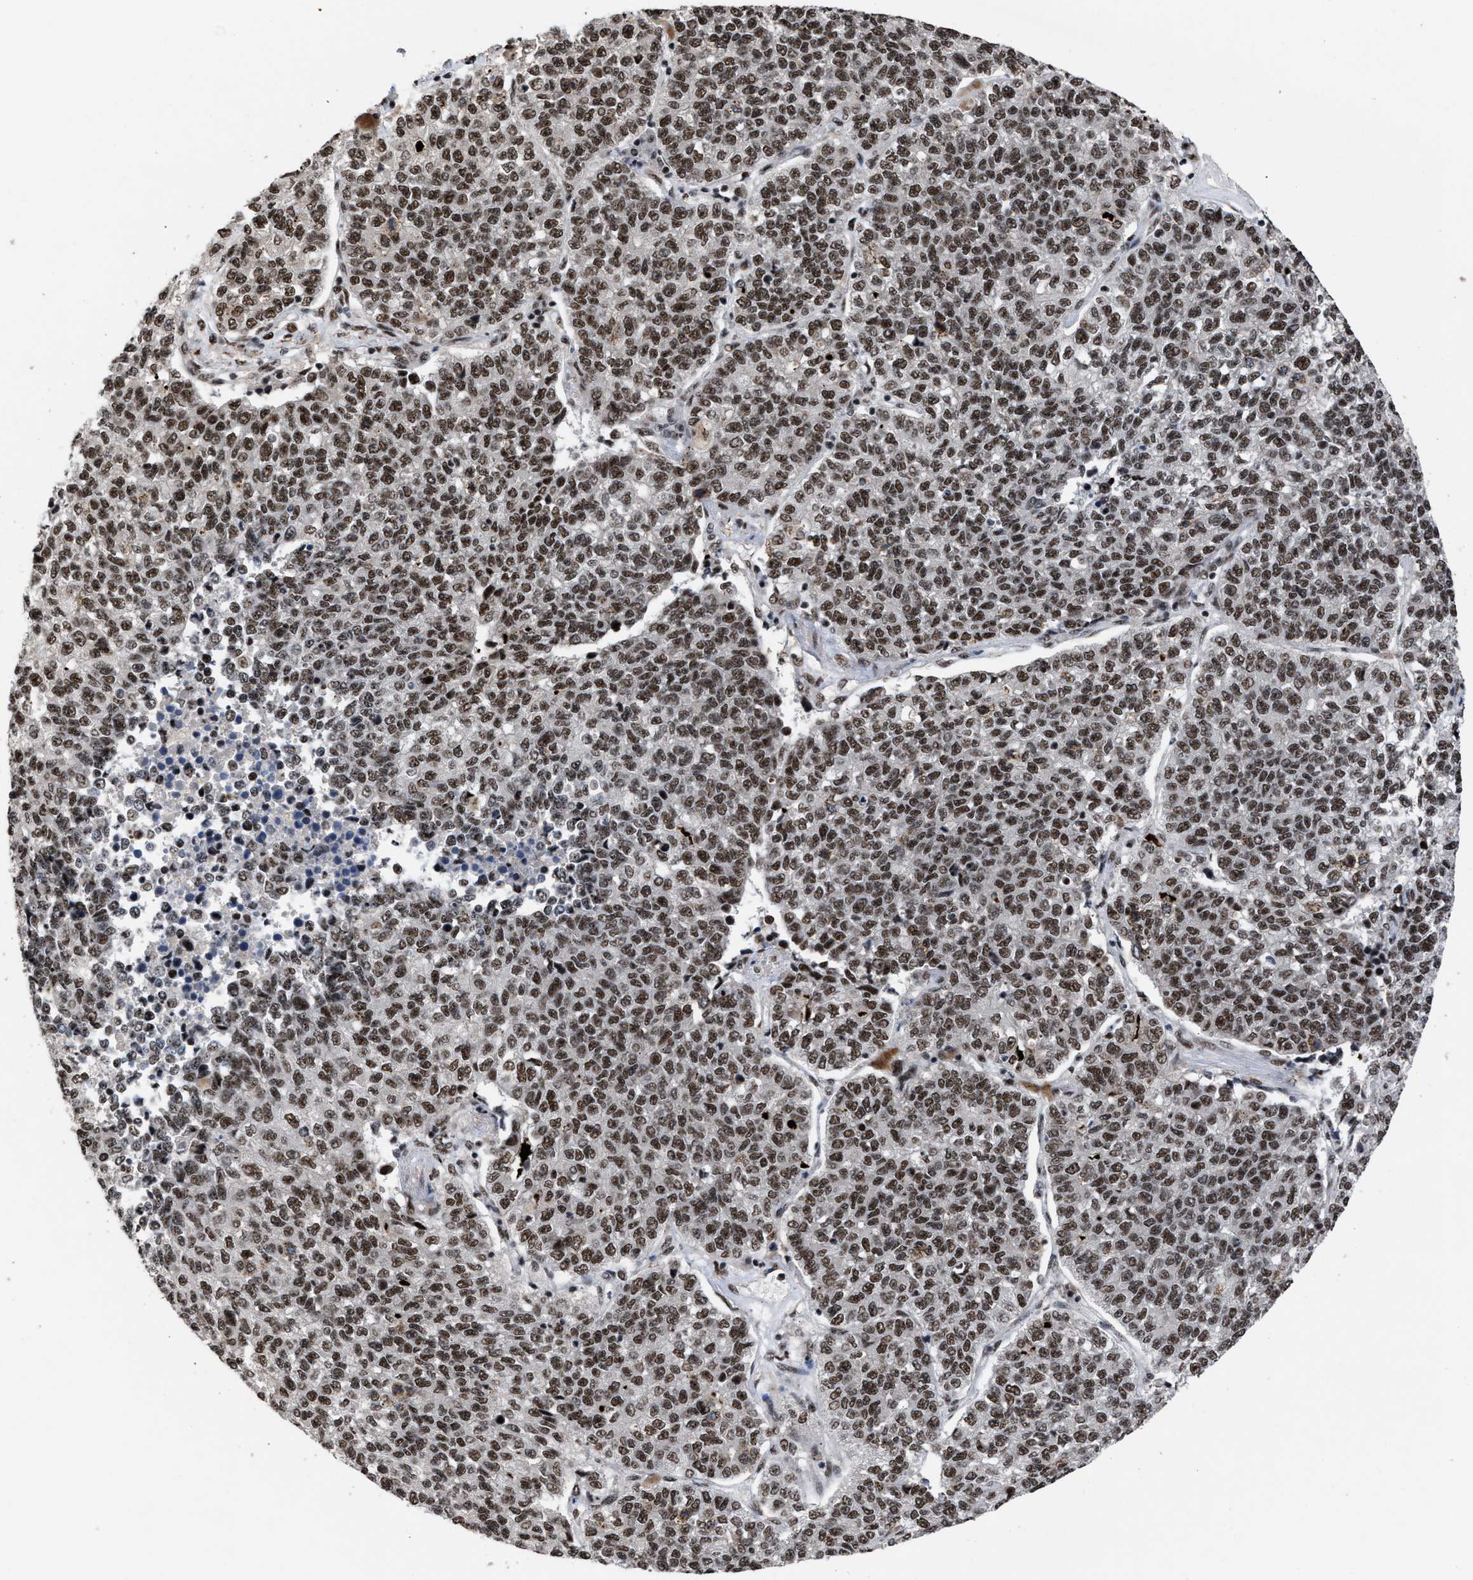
{"staining": {"intensity": "strong", "quantity": ">75%", "location": "nuclear"}, "tissue": "lung cancer", "cell_type": "Tumor cells", "image_type": "cancer", "snomed": [{"axis": "morphology", "description": "Adenocarcinoma, NOS"}, {"axis": "topography", "description": "Lung"}], "caption": "IHC of human lung cancer exhibits high levels of strong nuclear expression in approximately >75% of tumor cells.", "gene": "EIF4A3", "patient": {"sex": "male", "age": 49}}